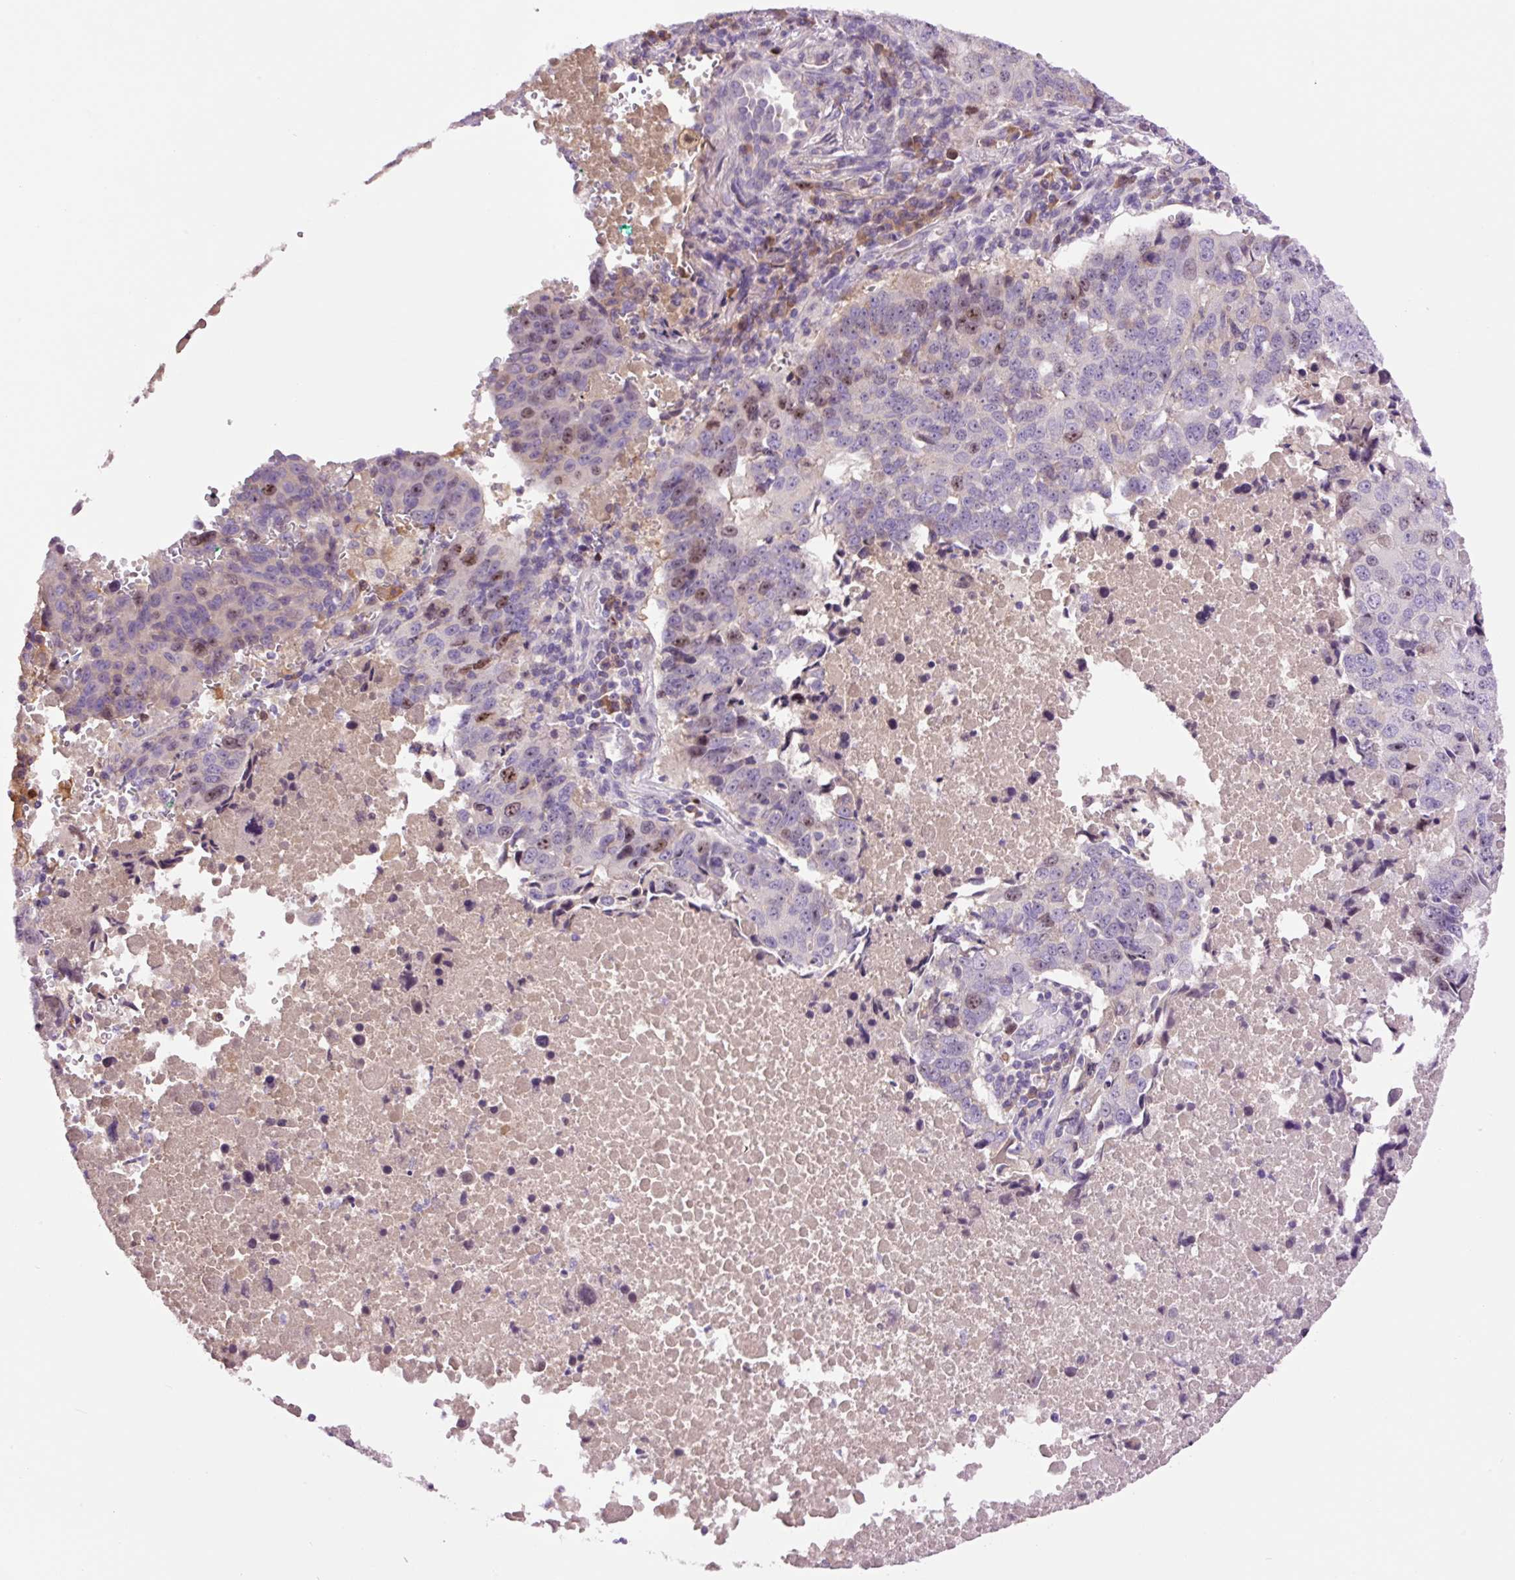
{"staining": {"intensity": "moderate", "quantity": "<25%", "location": "nuclear"}, "tissue": "lung cancer", "cell_type": "Tumor cells", "image_type": "cancer", "snomed": [{"axis": "morphology", "description": "Squamous cell carcinoma, NOS"}, {"axis": "topography", "description": "Lung"}], "caption": "High-power microscopy captured an immunohistochemistry (IHC) histopathology image of squamous cell carcinoma (lung), revealing moderate nuclear staining in about <25% of tumor cells. The protein is stained brown, and the nuclei are stained in blue (DAB (3,3'-diaminobenzidine) IHC with brightfield microscopy, high magnification).", "gene": "DPPA4", "patient": {"sex": "female", "age": 66}}